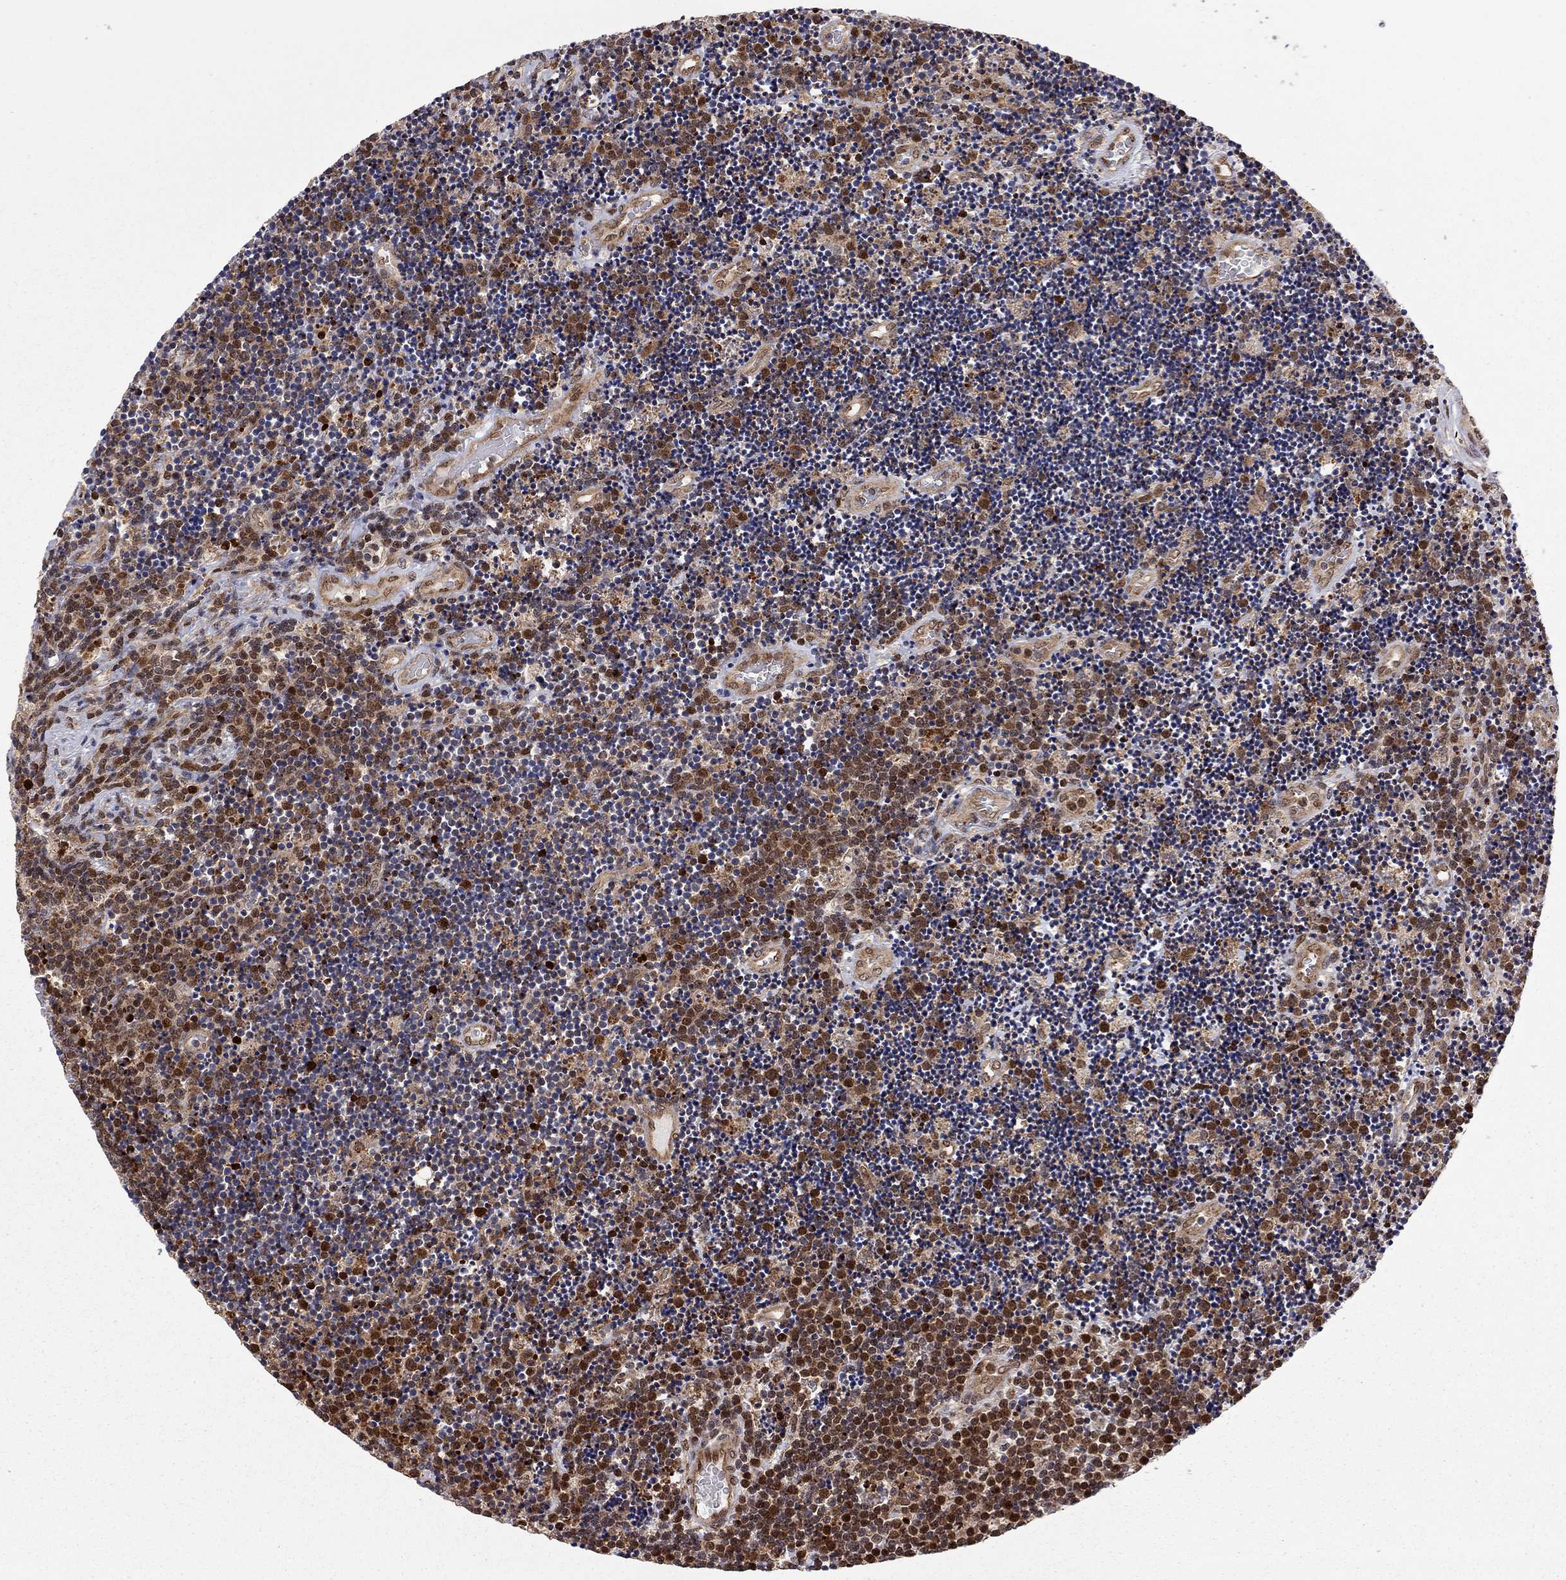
{"staining": {"intensity": "strong", "quantity": "<25%", "location": "nuclear"}, "tissue": "lymphoma", "cell_type": "Tumor cells", "image_type": "cancer", "snomed": [{"axis": "morphology", "description": "Malignant lymphoma, non-Hodgkin's type, Low grade"}, {"axis": "topography", "description": "Brain"}], "caption": "Protein expression analysis of lymphoma demonstrates strong nuclear staining in about <25% of tumor cells. (DAB IHC with brightfield microscopy, high magnification).", "gene": "ELOB", "patient": {"sex": "female", "age": 66}}